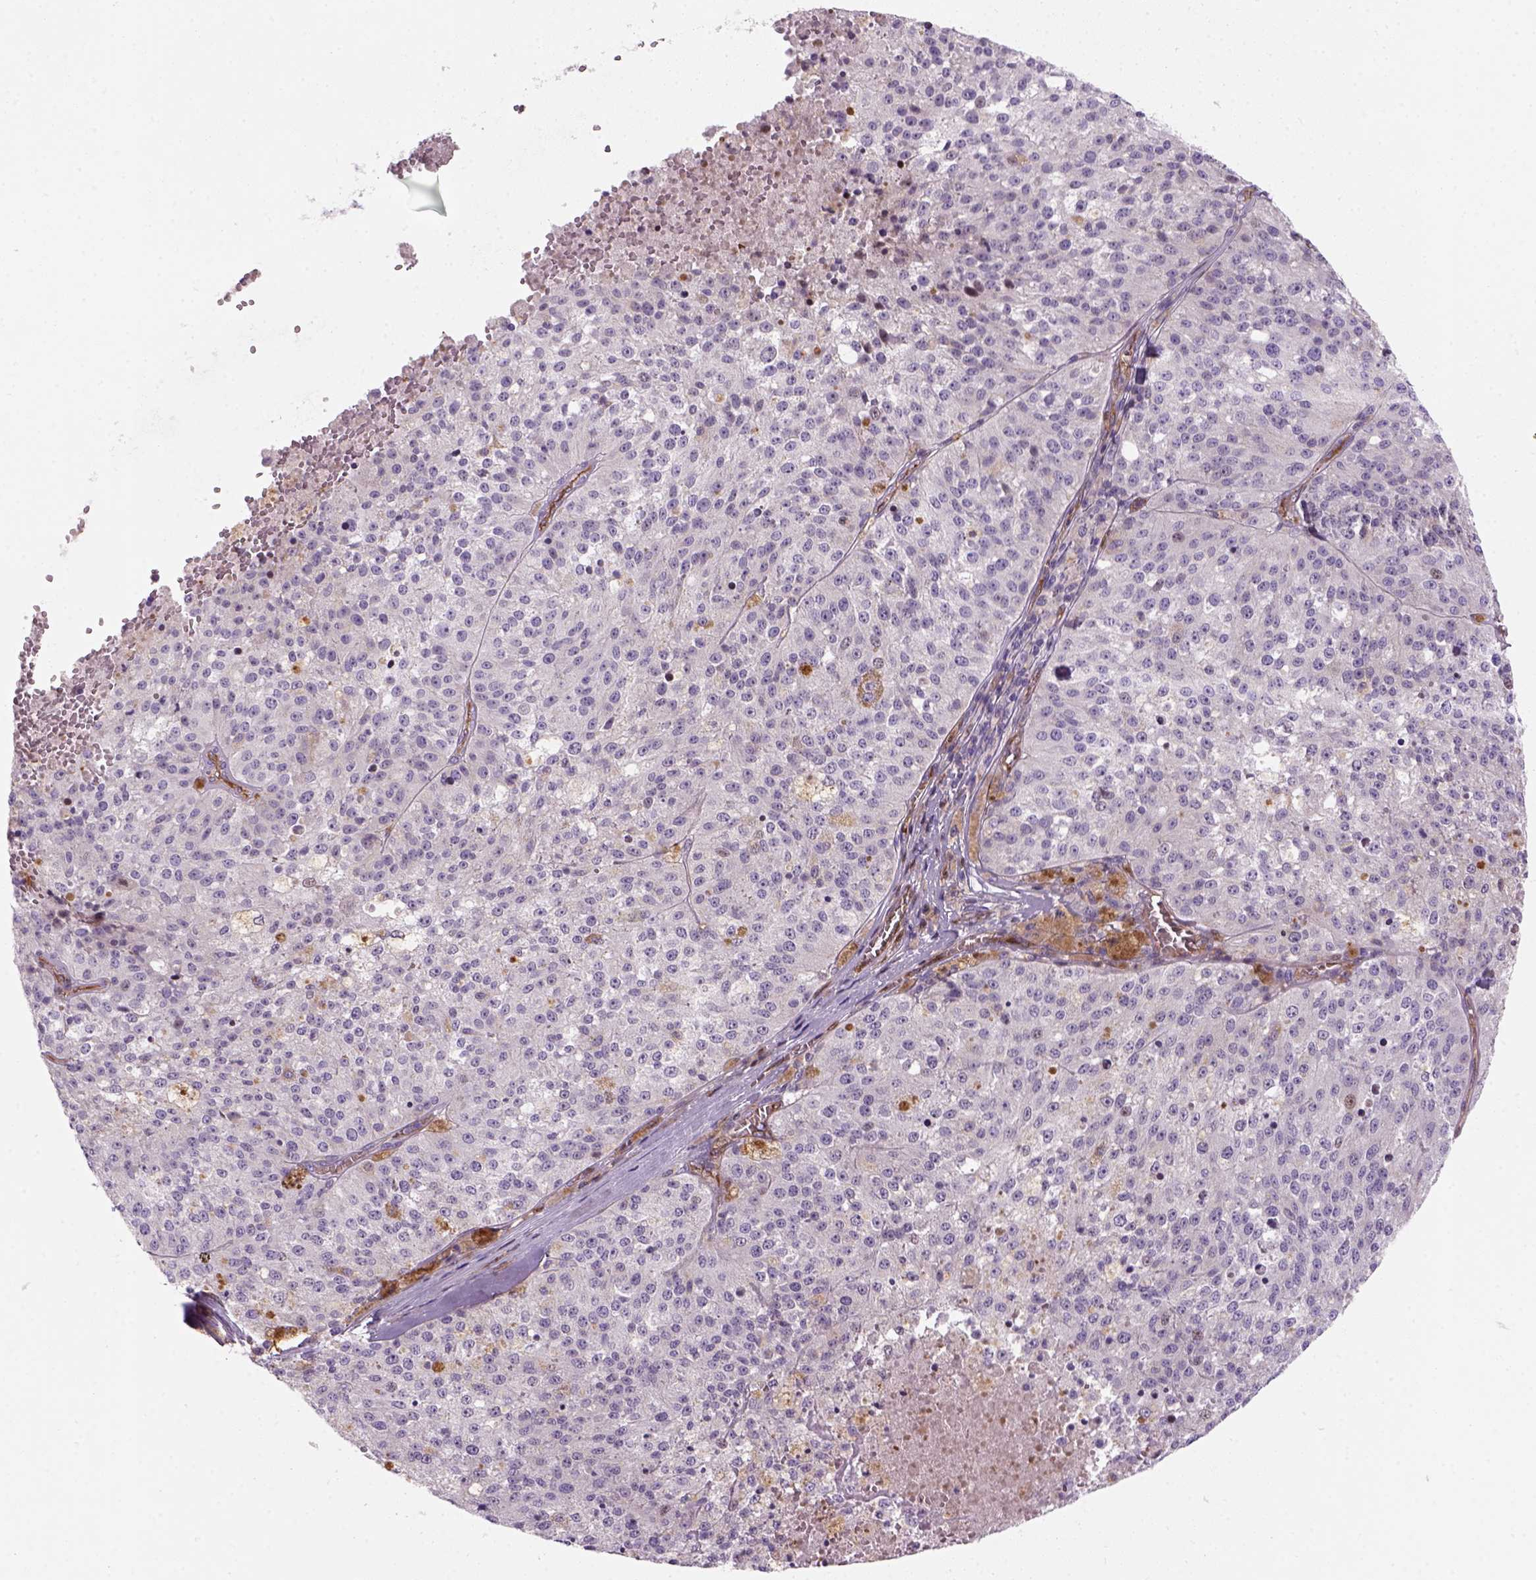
{"staining": {"intensity": "negative", "quantity": "none", "location": "none"}, "tissue": "melanoma", "cell_type": "Tumor cells", "image_type": "cancer", "snomed": [{"axis": "morphology", "description": "Malignant melanoma, Metastatic site"}, {"axis": "topography", "description": "Lymph node"}], "caption": "This is an immunohistochemistry (IHC) image of human melanoma. There is no positivity in tumor cells.", "gene": "VSTM5", "patient": {"sex": "female", "age": 64}}